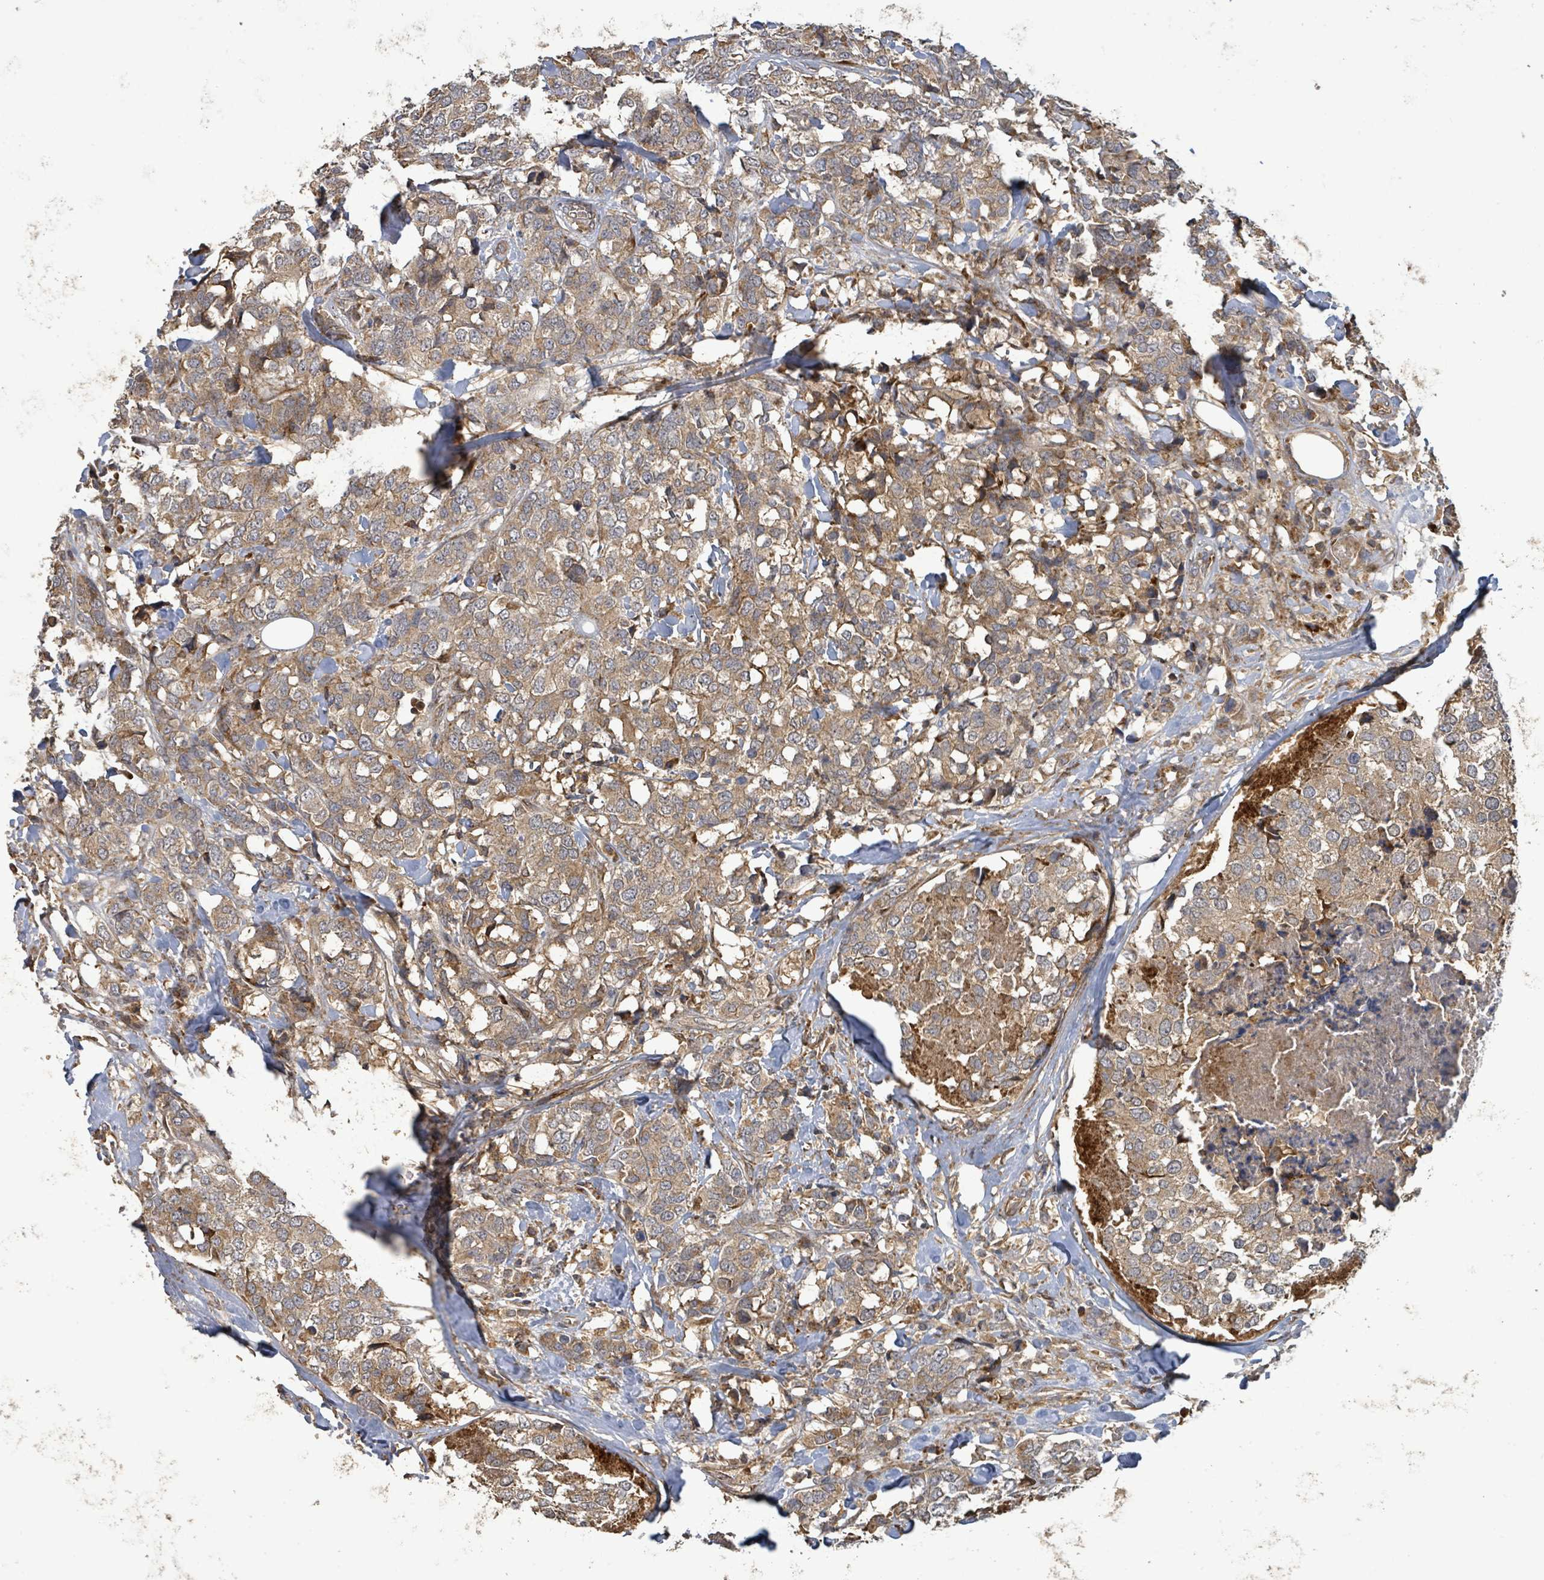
{"staining": {"intensity": "moderate", "quantity": ">75%", "location": "cytoplasmic/membranous"}, "tissue": "breast cancer", "cell_type": "Tumor cells", "image_type": "cancer", "snomed": [{"axis": "morphology", "description": "Lobular carcinoma"}, {"axis": "topography", "description": "Breast"}], "caption": "A photomicrograph showing moderate cytoplasmic/membranous positivity in about >75% of tumor cells in breast lobular carcinoma, as visualized by brown immunohistochemical staining.", "gene": "STARD4", "patient": {"sex": "female", "age": 59}}